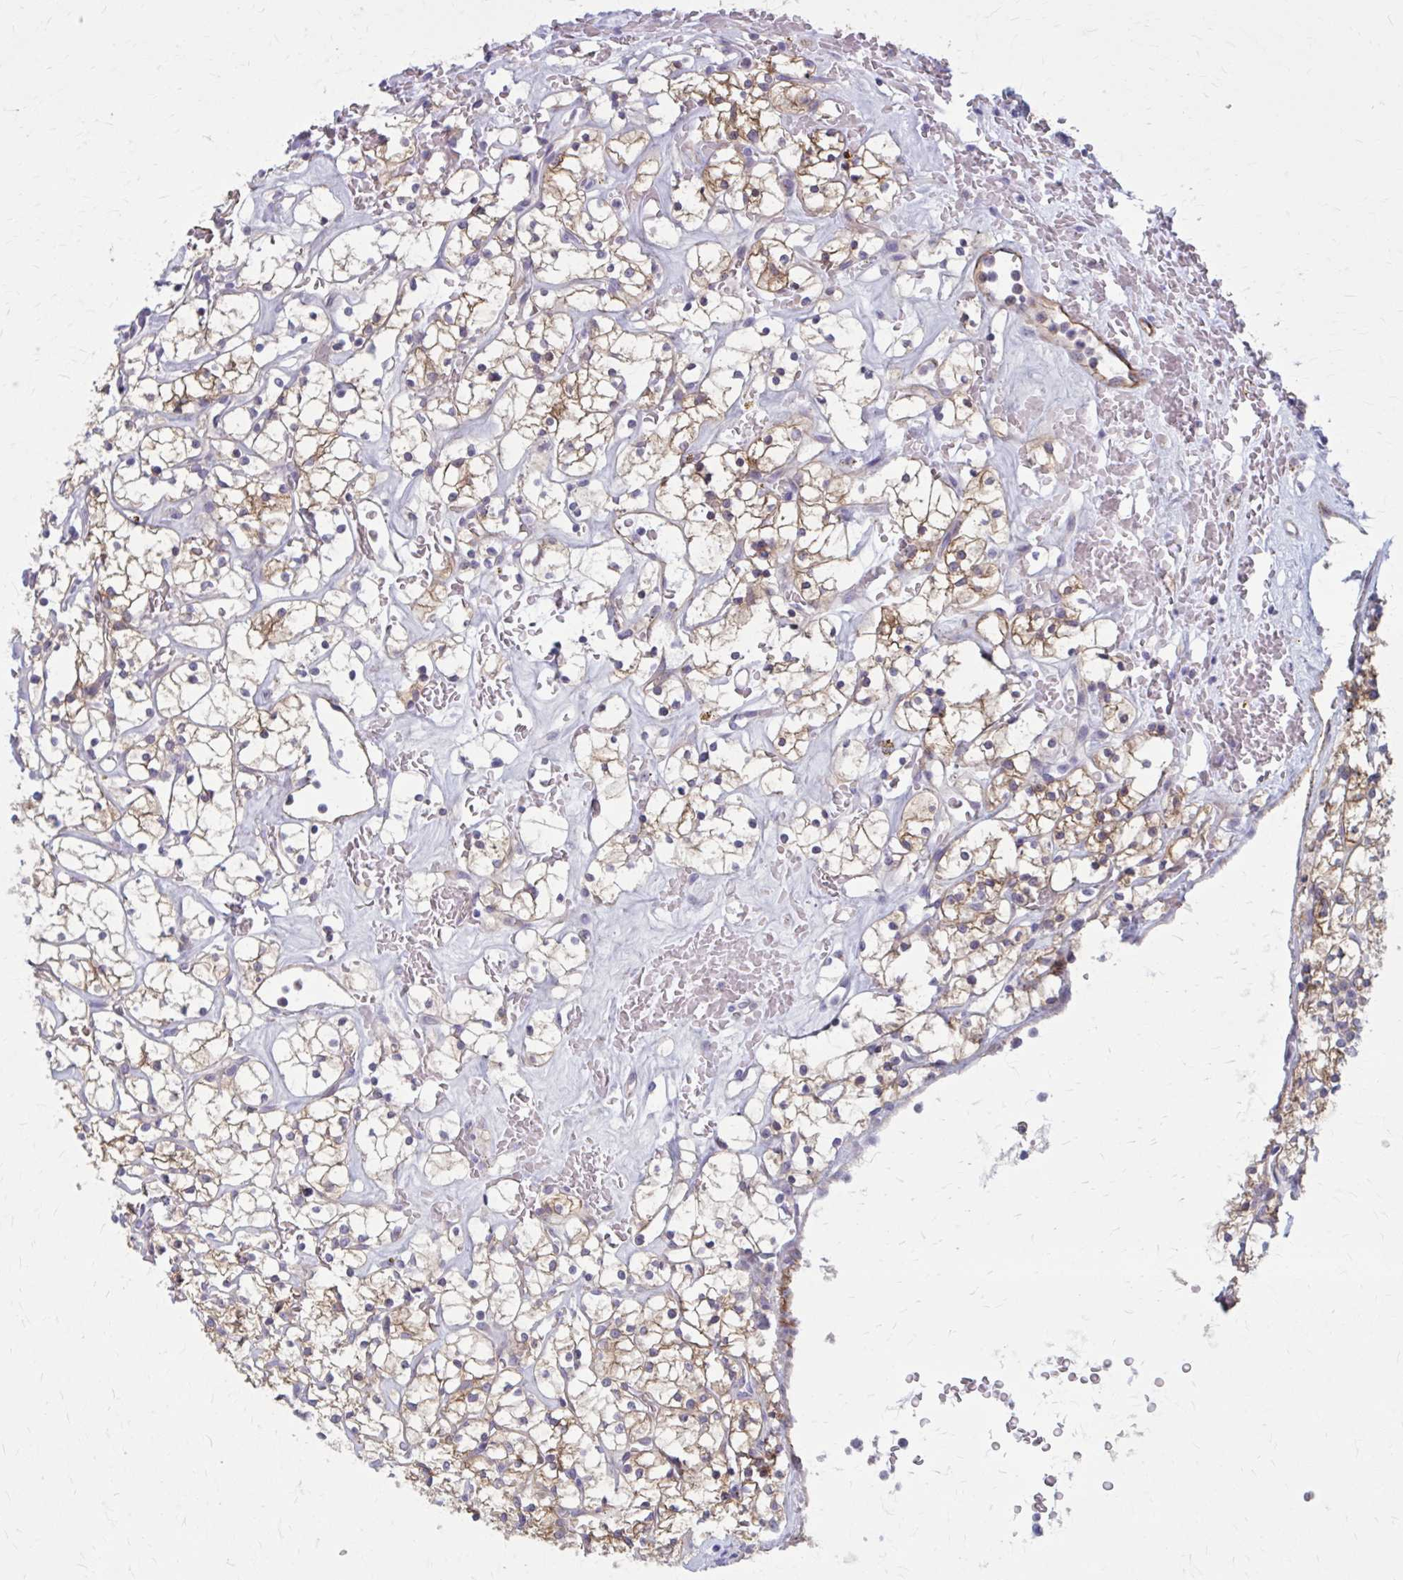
{"staining": {"intensity": "moderate", "quantity": "25%-75%", "location": "cytoplasmic/membranous"}, "tissue": "renal cancer", "cell_type": "Tumor cells", "image_type": "cancer", "snomed": [{"axis": "morphology", "description": "Adenocarcinoma, NOS"}, {"axis": "topography", "description": "Kidney"}], "caption": "Renal cancer (adenocarcinoma) stained with IHC shows moderate cytoplasmic/membranous expression in about 25%-75% of tumor cells. The protein of interest is stained brown, and the nuclei are stained in blue (DAB IHC with brightfield microscopy, high magnification).", "gene": "ZDHHC7", "patient": {"sex": "female", "age": 64}}